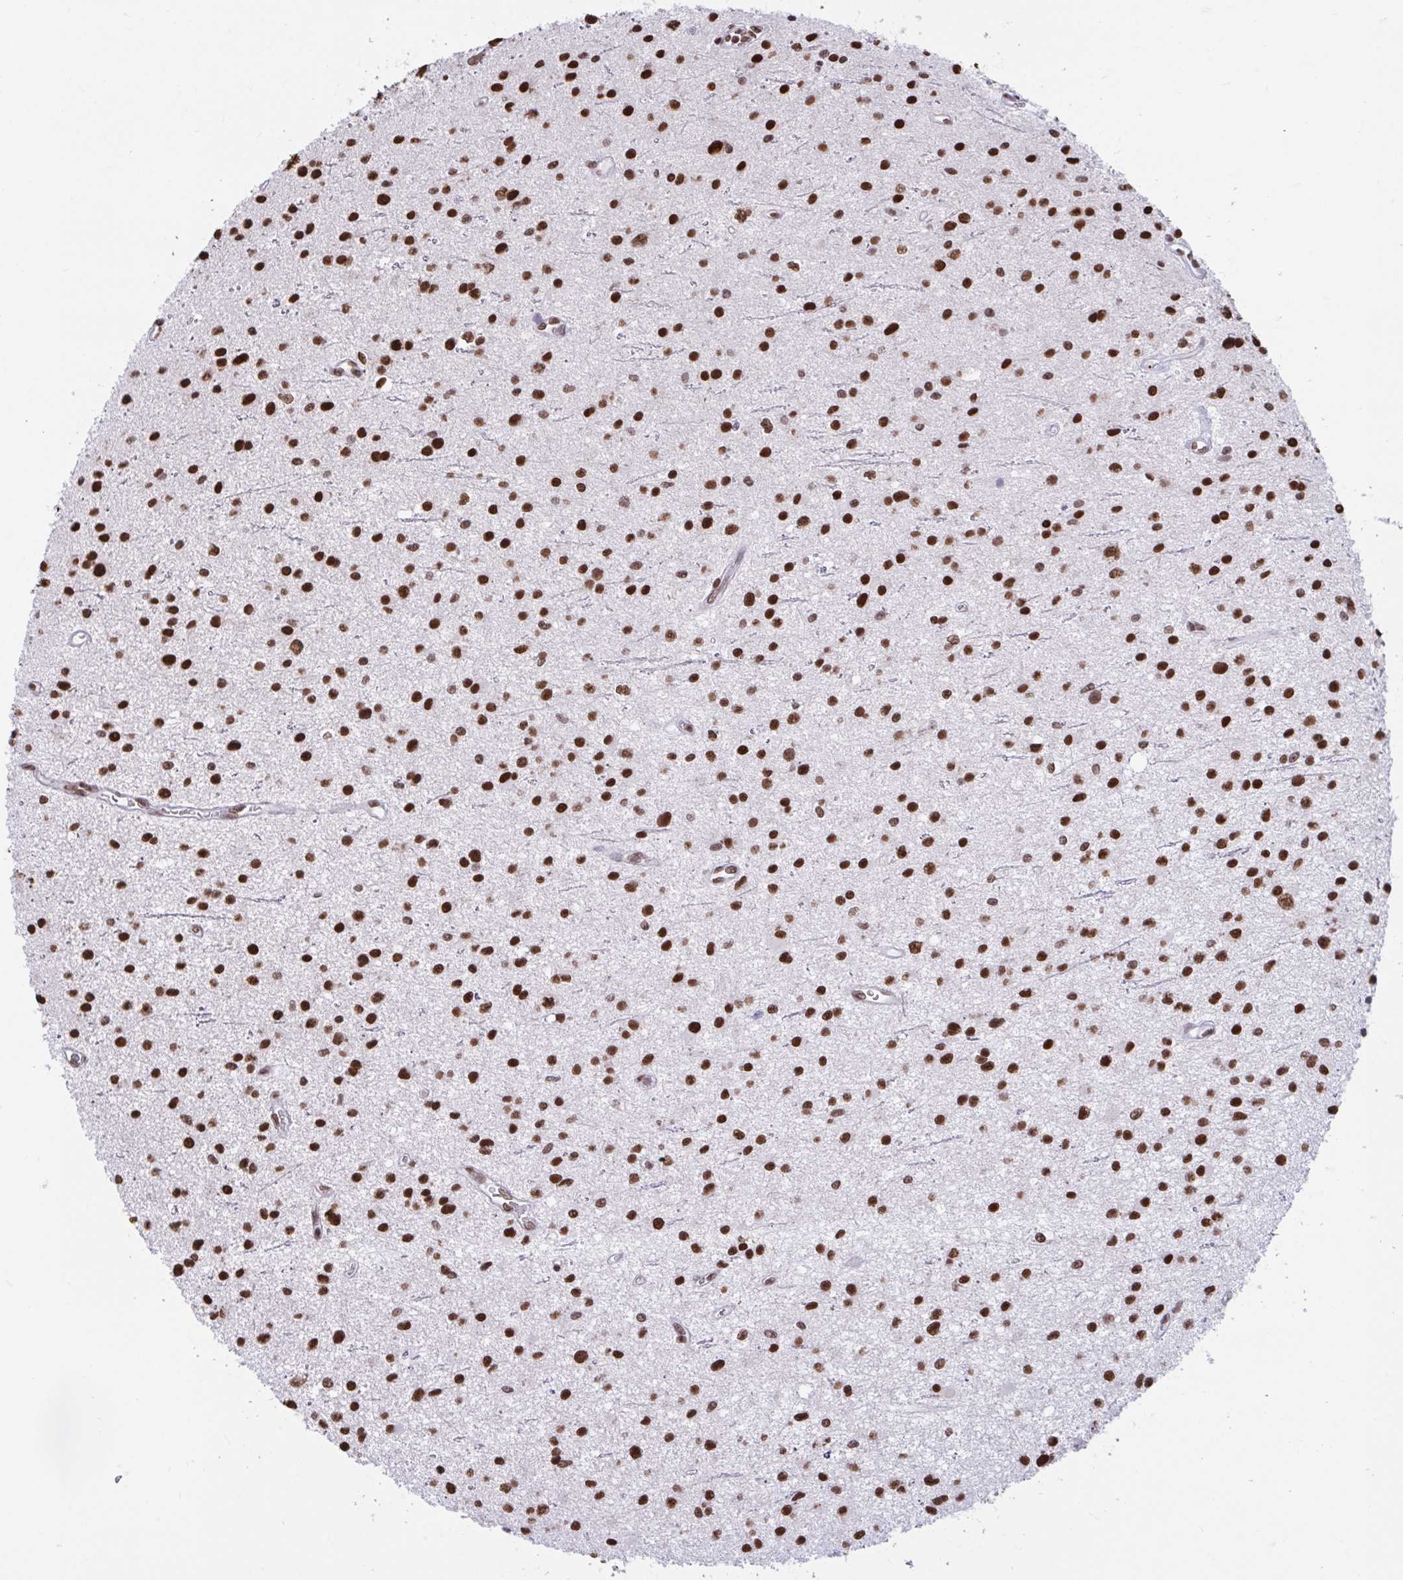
{"staining": {"intensity": "strong", "quantity": ">75%", "location": "nuclear"}, "tissue": "glioma", "cell_type": "Tumor cells", "image_type": "cancer", "snomed": [{"axis": "morphology", "description": "Glioma, malignant, Low grade"}, {"axis": "topography", "description": "Brain"}], "caption": "Tumor cells demonstrate high levels of strong nuclear expression in approximately >75% of cells in human glioma. (brown staining indicates protein expression, while blue staining denotes nuclei).", "gene": "HNRNPDL", "patient": {"sex": "male", "age": 43}}